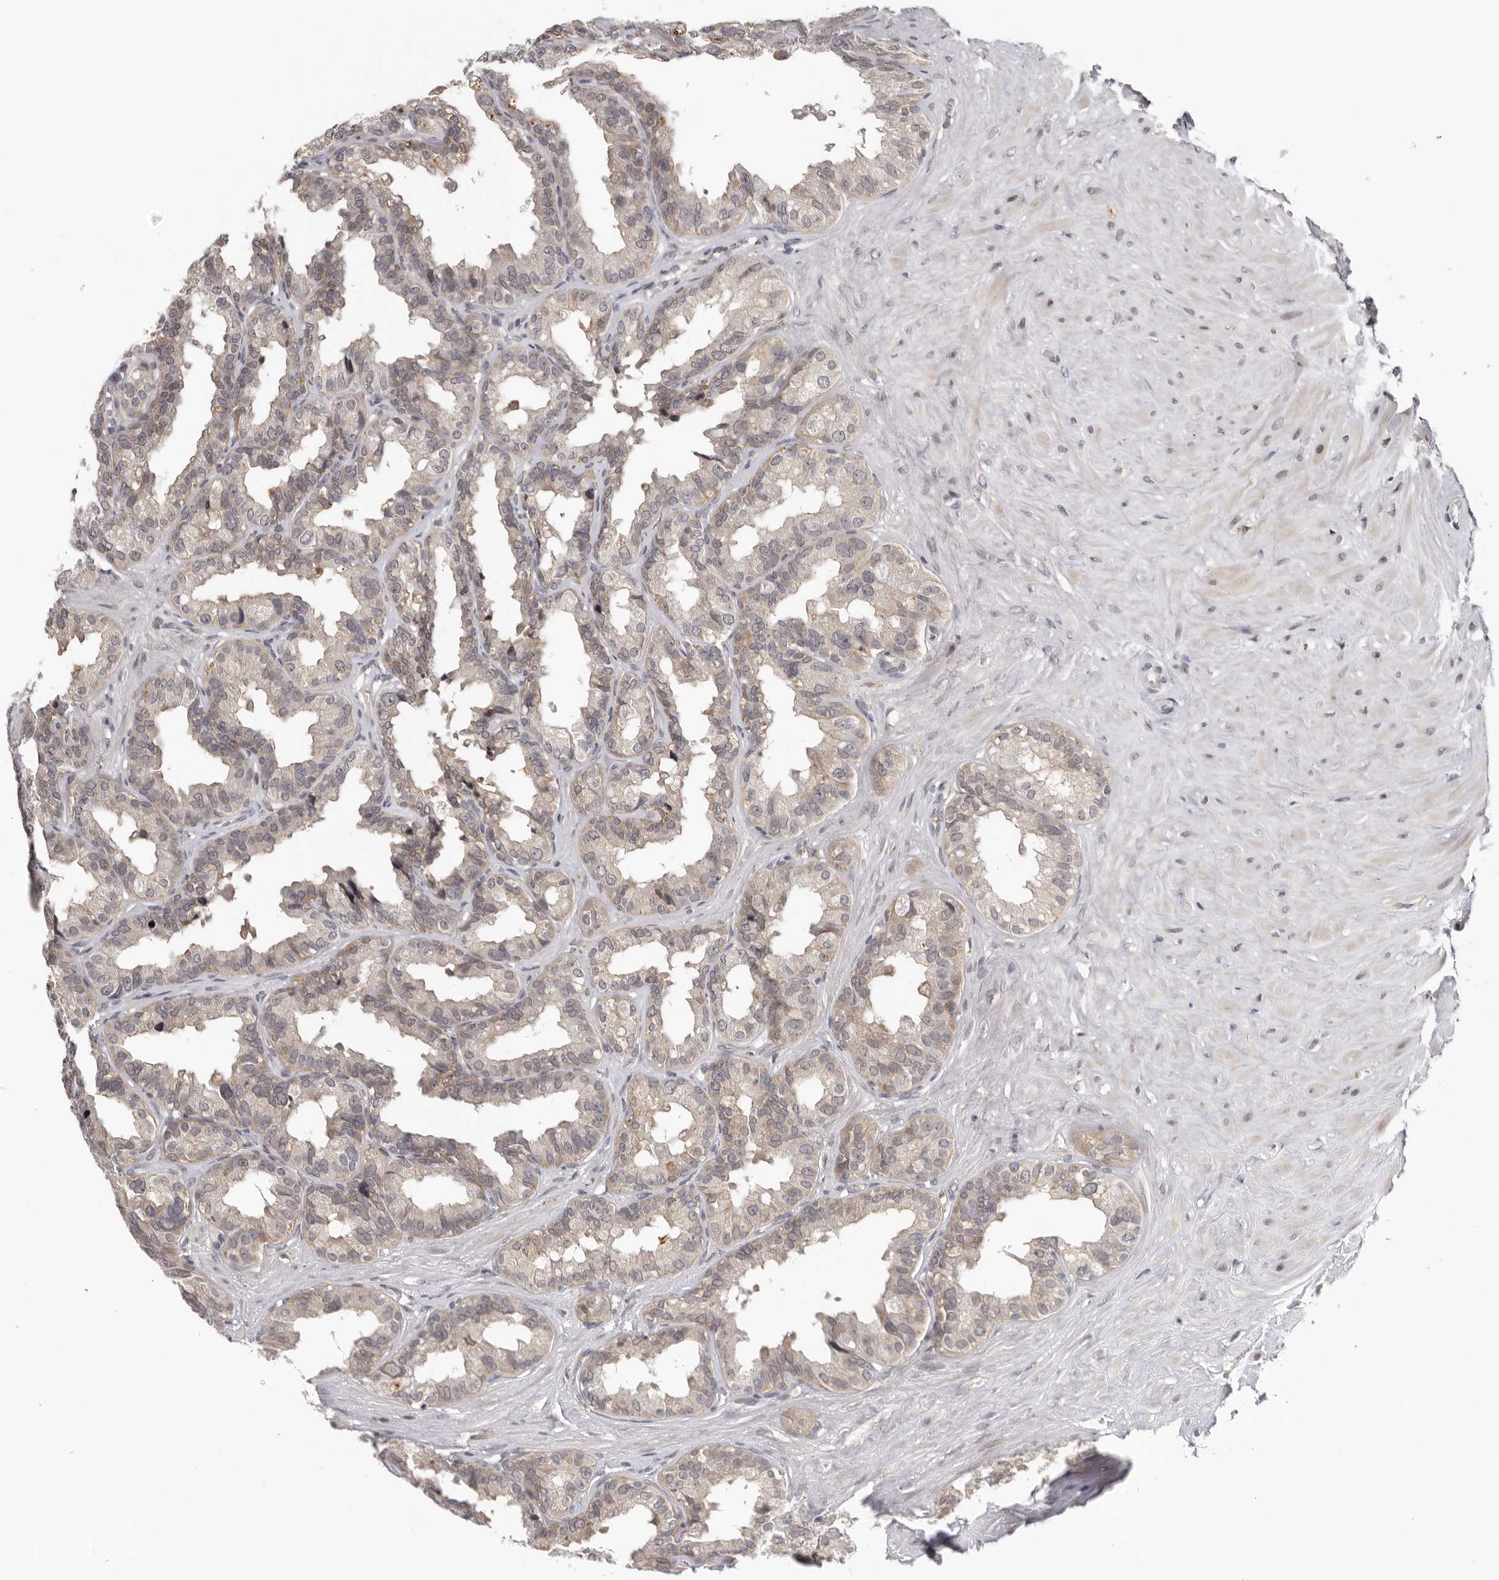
{"staining": {"intensity": "weak", "quantity": "<25%", "location": "cytoplasmic/membranous"}, "tissue": "seminal vesicle", "cell_type": "Glandular cells", "image_type": "normal", "snomed": [{"axis": "morphology", "description": "Normal tissue, NOS"}, {"axis": "topography", "description": "Seminal veicle"}], "caption": "Glandular cells show no significant protein positivity in benign seminal vesicle. (DAB (3,3'-diaminobenzidine) immunohistochemistry visualized using brightfield microscopy, high magnification).", "gene": "KIF2B", "patient": {"sex": "male", "age": 80}}